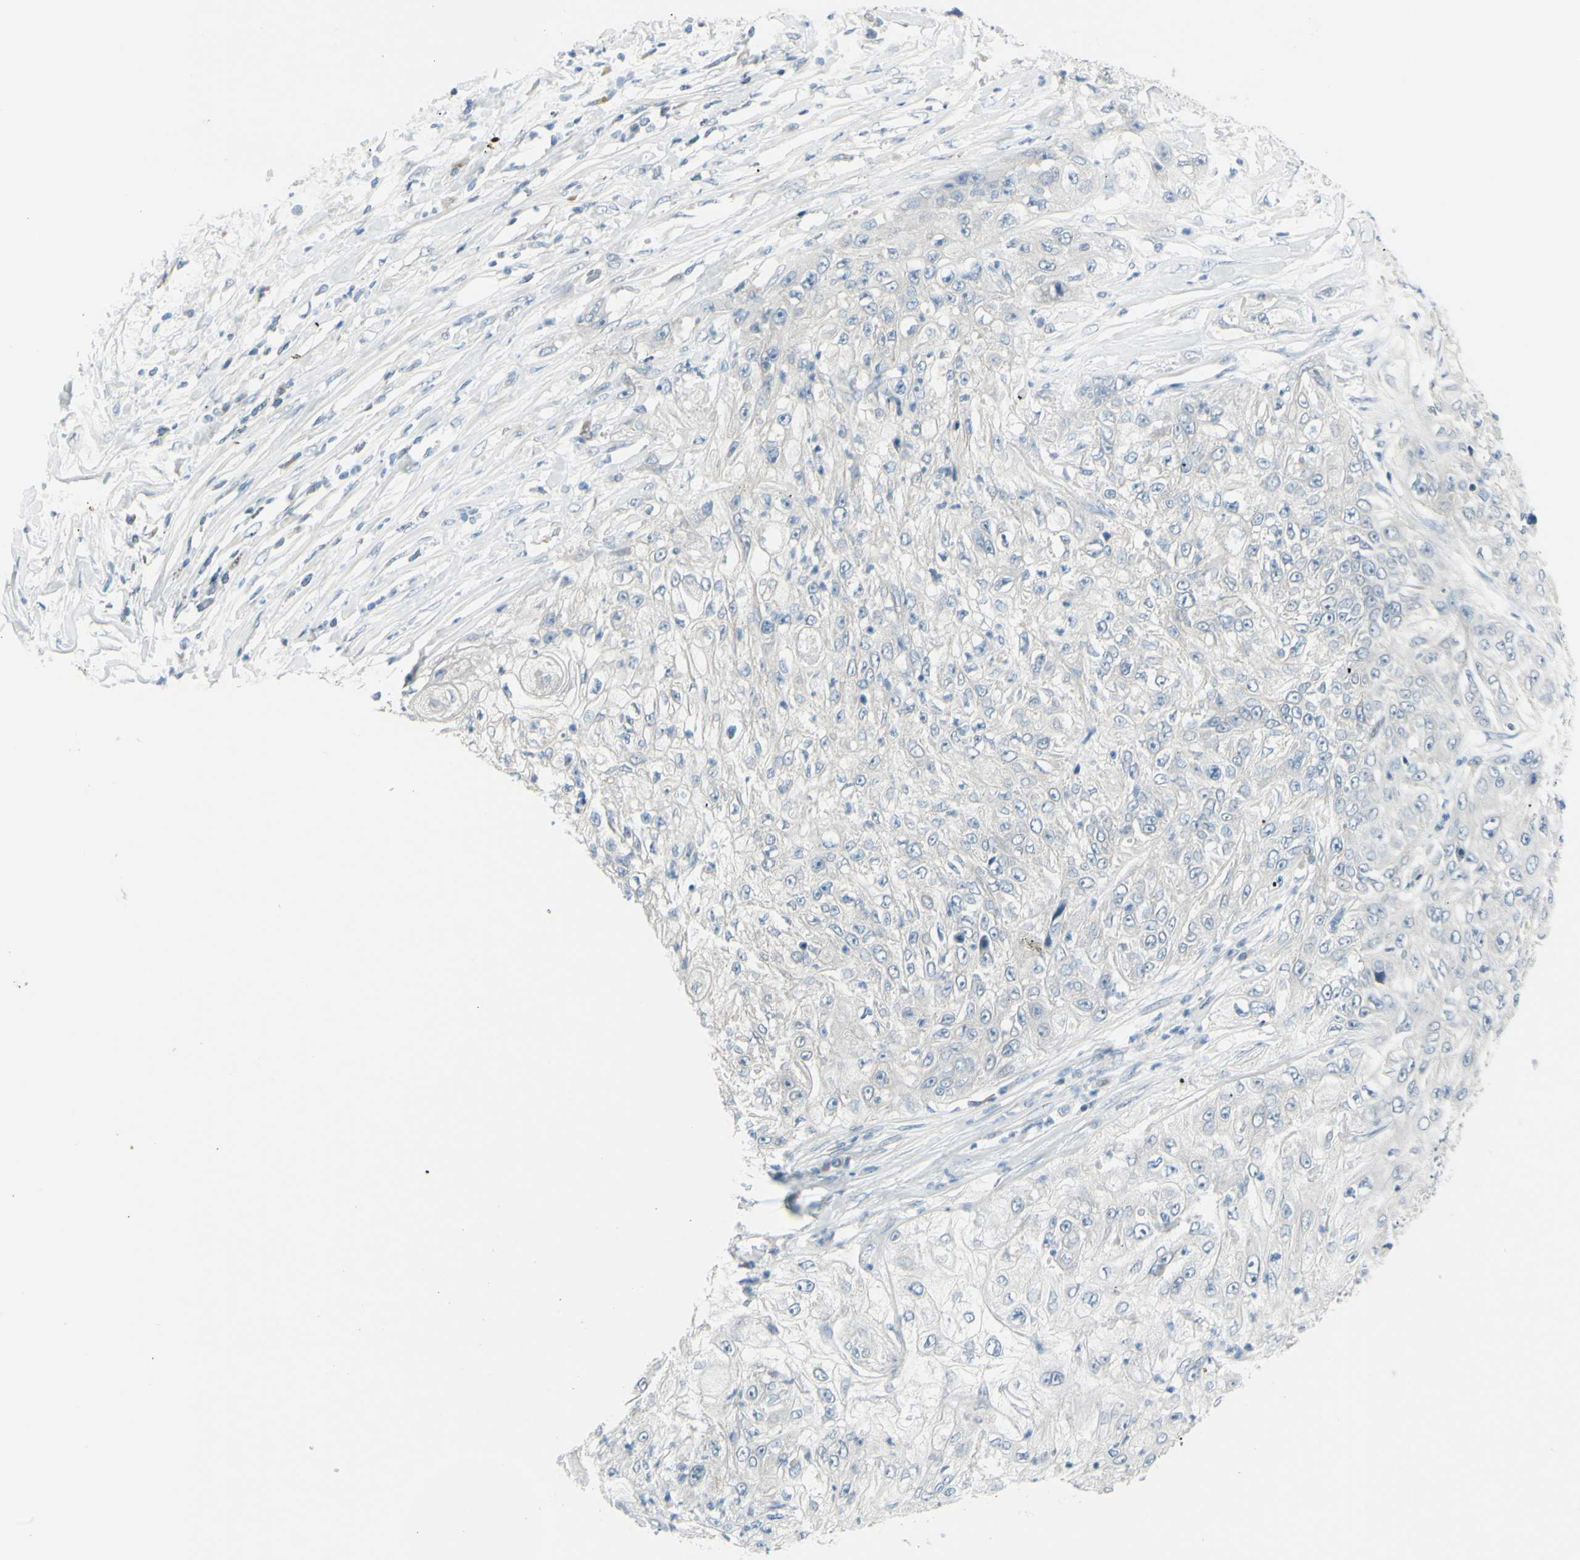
{"staining": {"intensity": "negative", "quantity": "none", "location": "none"}, "tissue": "lung cancer", "cell_type": "Tumor cells", "image_type": "cancer", "snomed": [{"axis": "morphology", "description": "Inflammation, NOS"}, {"axis": "morphology", "description": "Squamous cell carcinoma, NOS"}, {"axis": "topography", "description": "Lymph node"}, {"axis": "topography", "description": "Soft tissue"}, {"axis": "topography", "description": "Lung"}], "caption": "There is no significant positivity in tumor cells of squamous cell carcinoma (lung). The staining is performed using DAB brown chromogen with nuclei counter-stained in using hematoxylin.", "gene": "GPR34", "patient": {"sex": "male", "age": 66}}